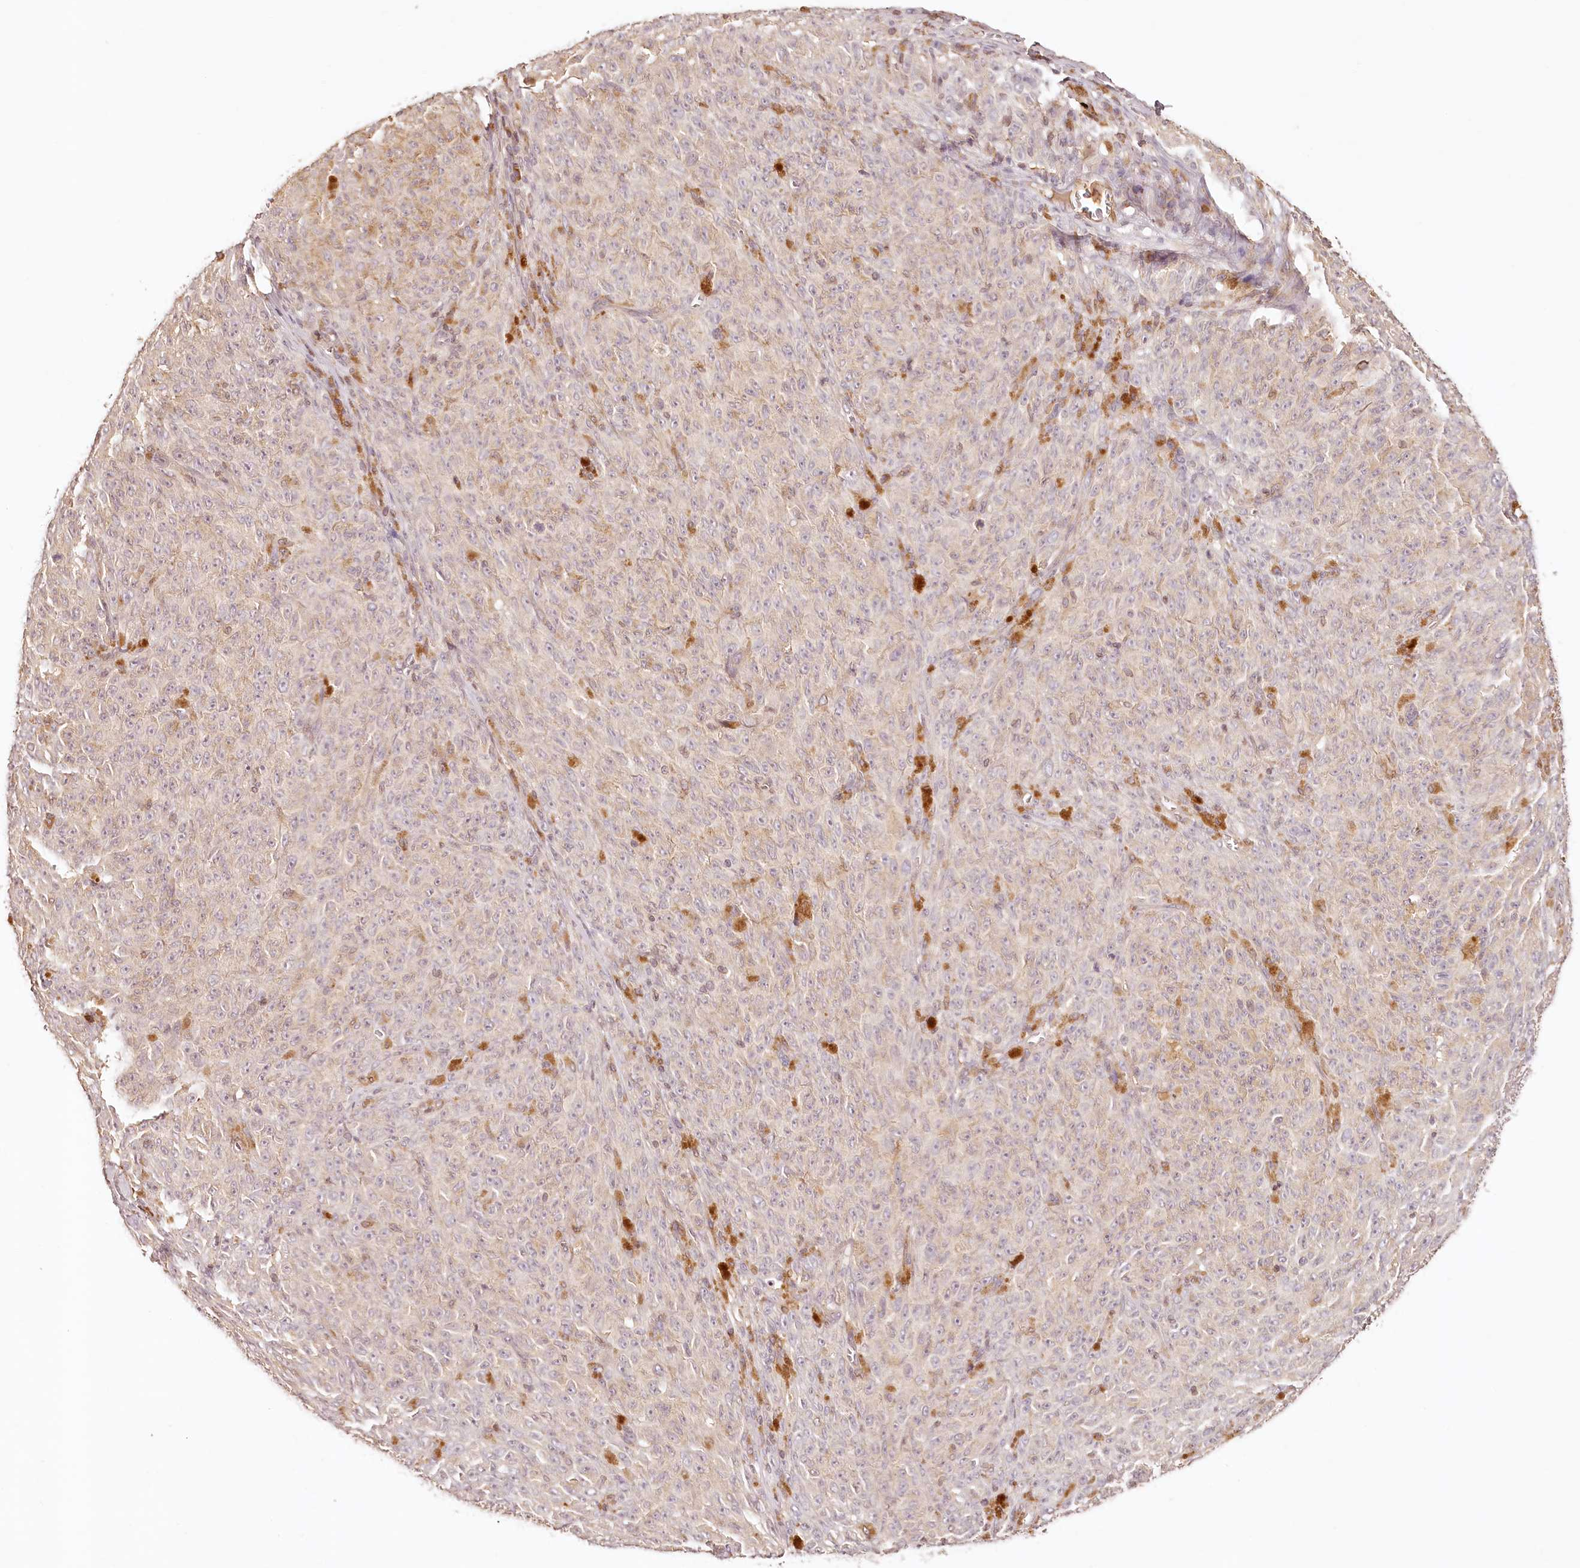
{"staining": {"intensity": "negative", "quantity": "none", "location": "none"}, "tissue": "melanoma", "cell_type": "Tumor cells", "image_type": "cancer", "snomed": [{"axis": "morphology", "description": "Malignant melanoma, NOS"}, {"axis": "topography", "description": "Skin"}], "caption": "IHC micrograph of melanoma stained for a protein (brown), which displays no expression in tumor cells.", "gene": "SYNGR1", "patient": {"sex": "female", "age": 82}}